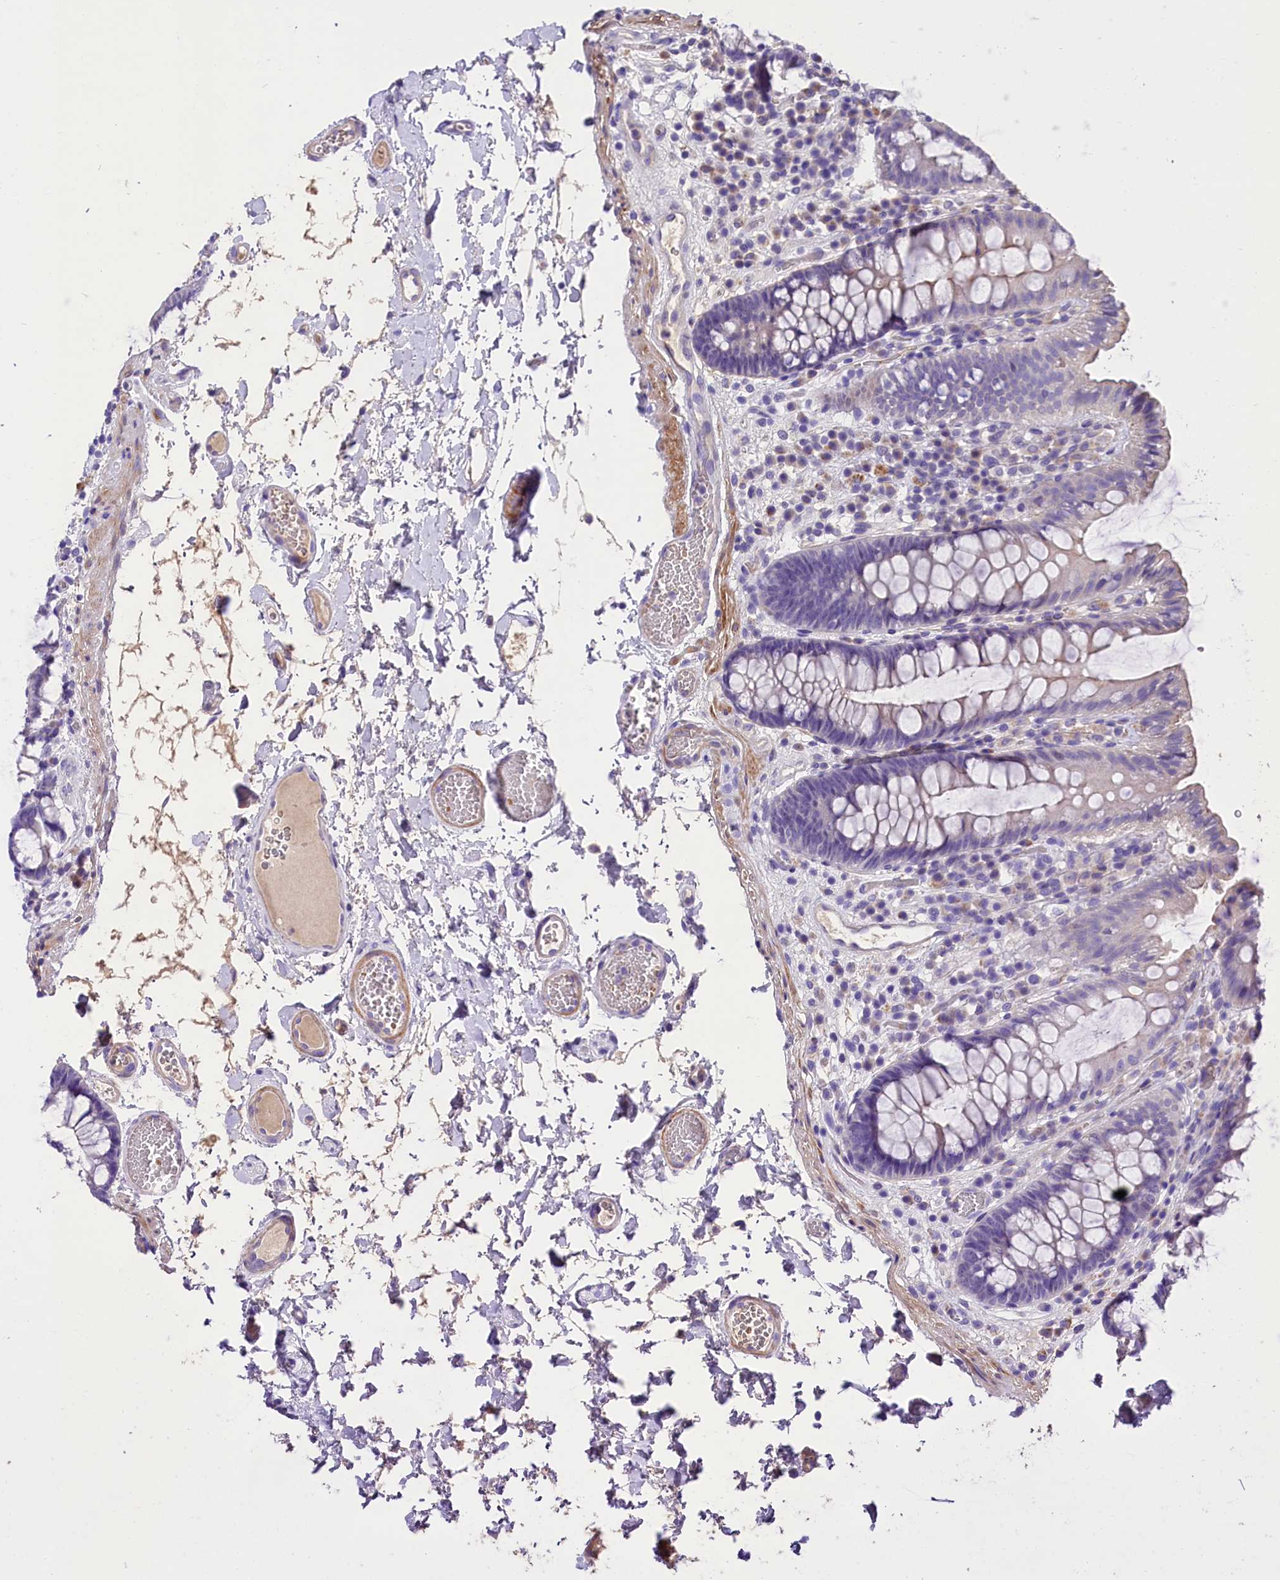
{"staining": {"intensity": "weak", "quantity": "25%-75%", "location": "cytoplasmic/membranous"}, "tissue": "colon", "cell_type": "Endothelial cells", "image_type": "normal", "snomed": [{"axis": "morphology", "description": "Normal tissue, NOS"}, {"axis": "topography", "description": "Colon"}], "caption": "The histopathology image displays immunohistochemical staining of benign colon. There is weak cytoplasmic/membranous staining is present in approximately 25%-75% of endothelial cells.", "gene": "MEX3B", "patient": {"sex": "male", "age": 84}}